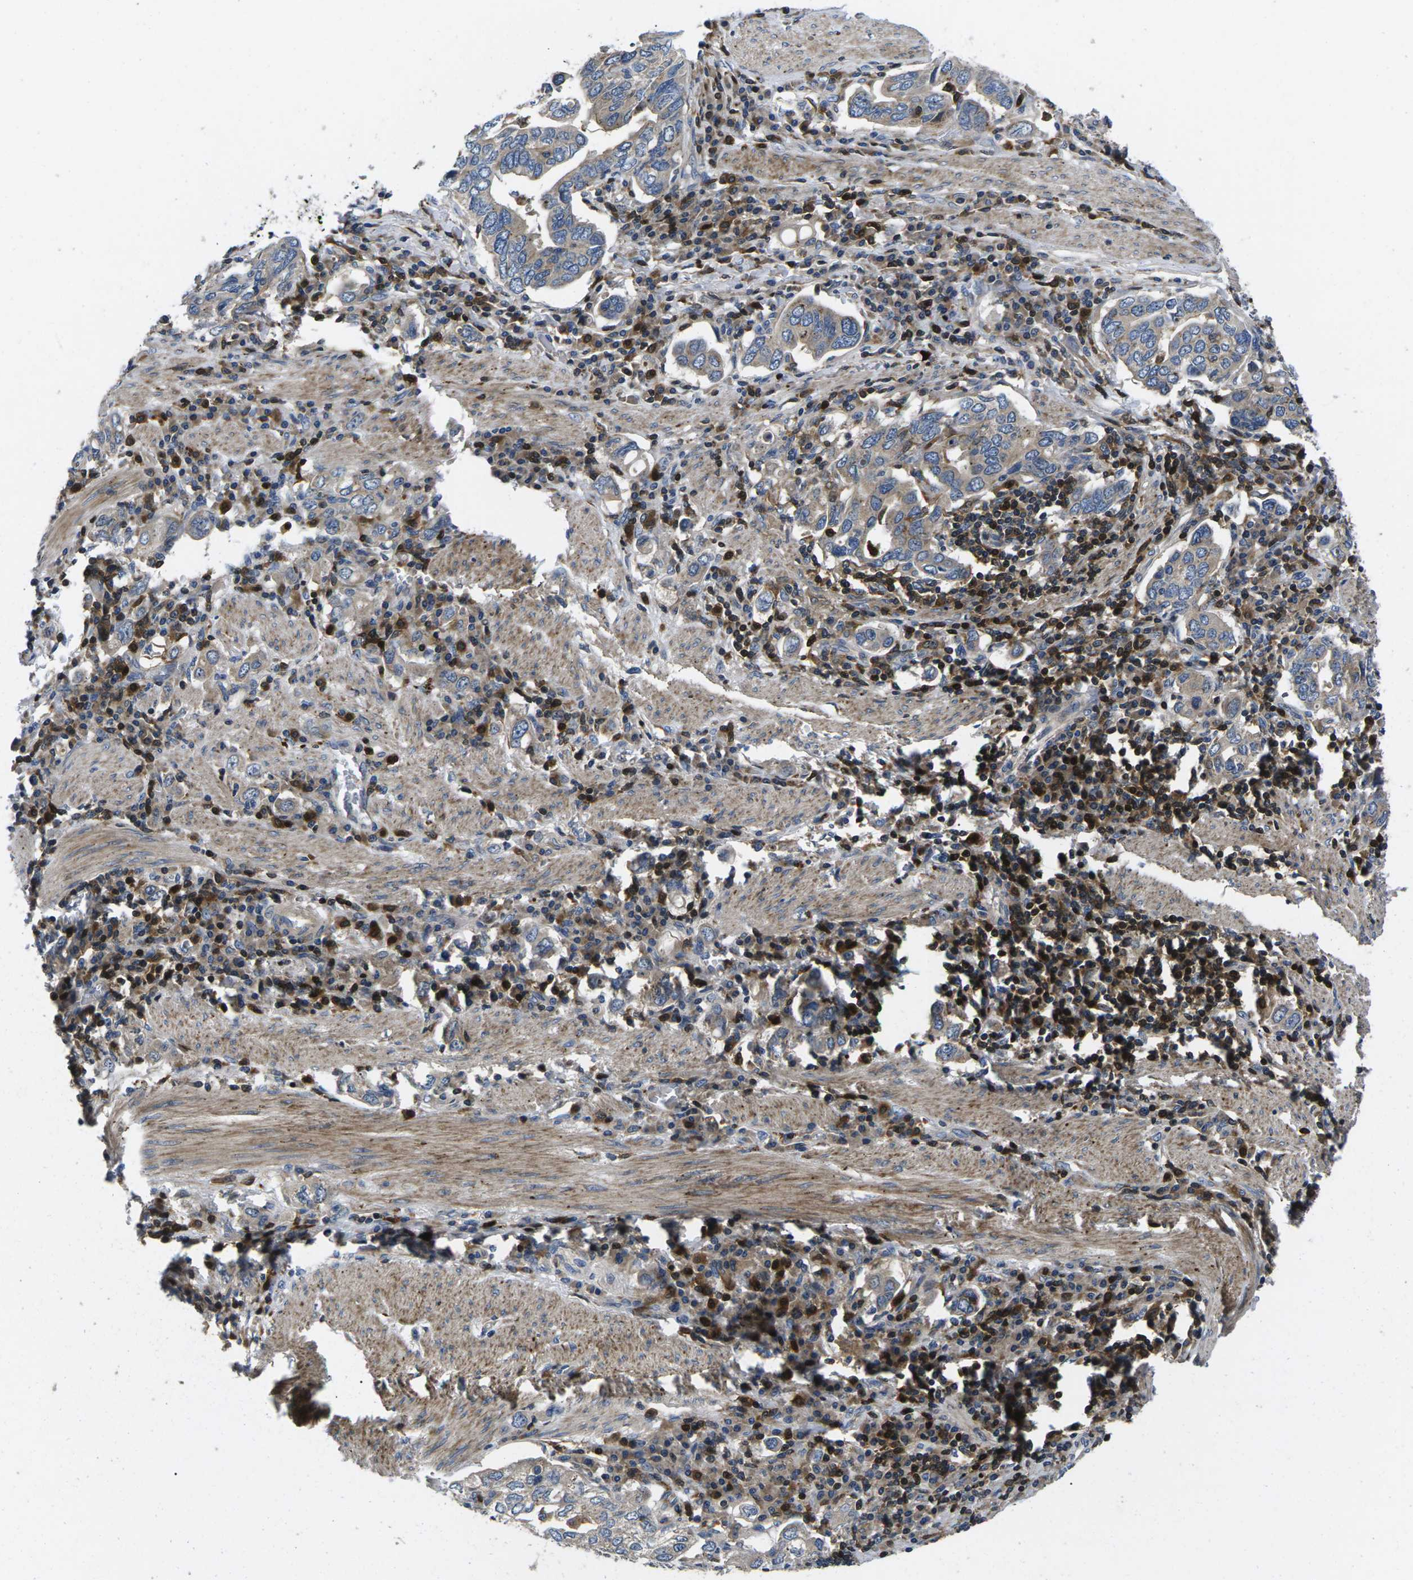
{"staining": {"intensity": "weak", "quantity": ">75%", "location": "cytoplasmic/membranous"}, "tissue": "stomach cancer", "cell_type": "Tumor cells", "image_type": "cancer", "snomed": [{"axis": "morphology", "description": "Adenocarcinoma, NOS"}, {"axis": "topography", "description": "Stomach, upper"}], "caption": "Stomach adenocarcinoma stained with immunohistochemistry displays weak cytoplasmic/membranous positivity in about >75% of tumor cells.", "gene": "PLCE1", "patient": {"sex": "male", "age": 62}}